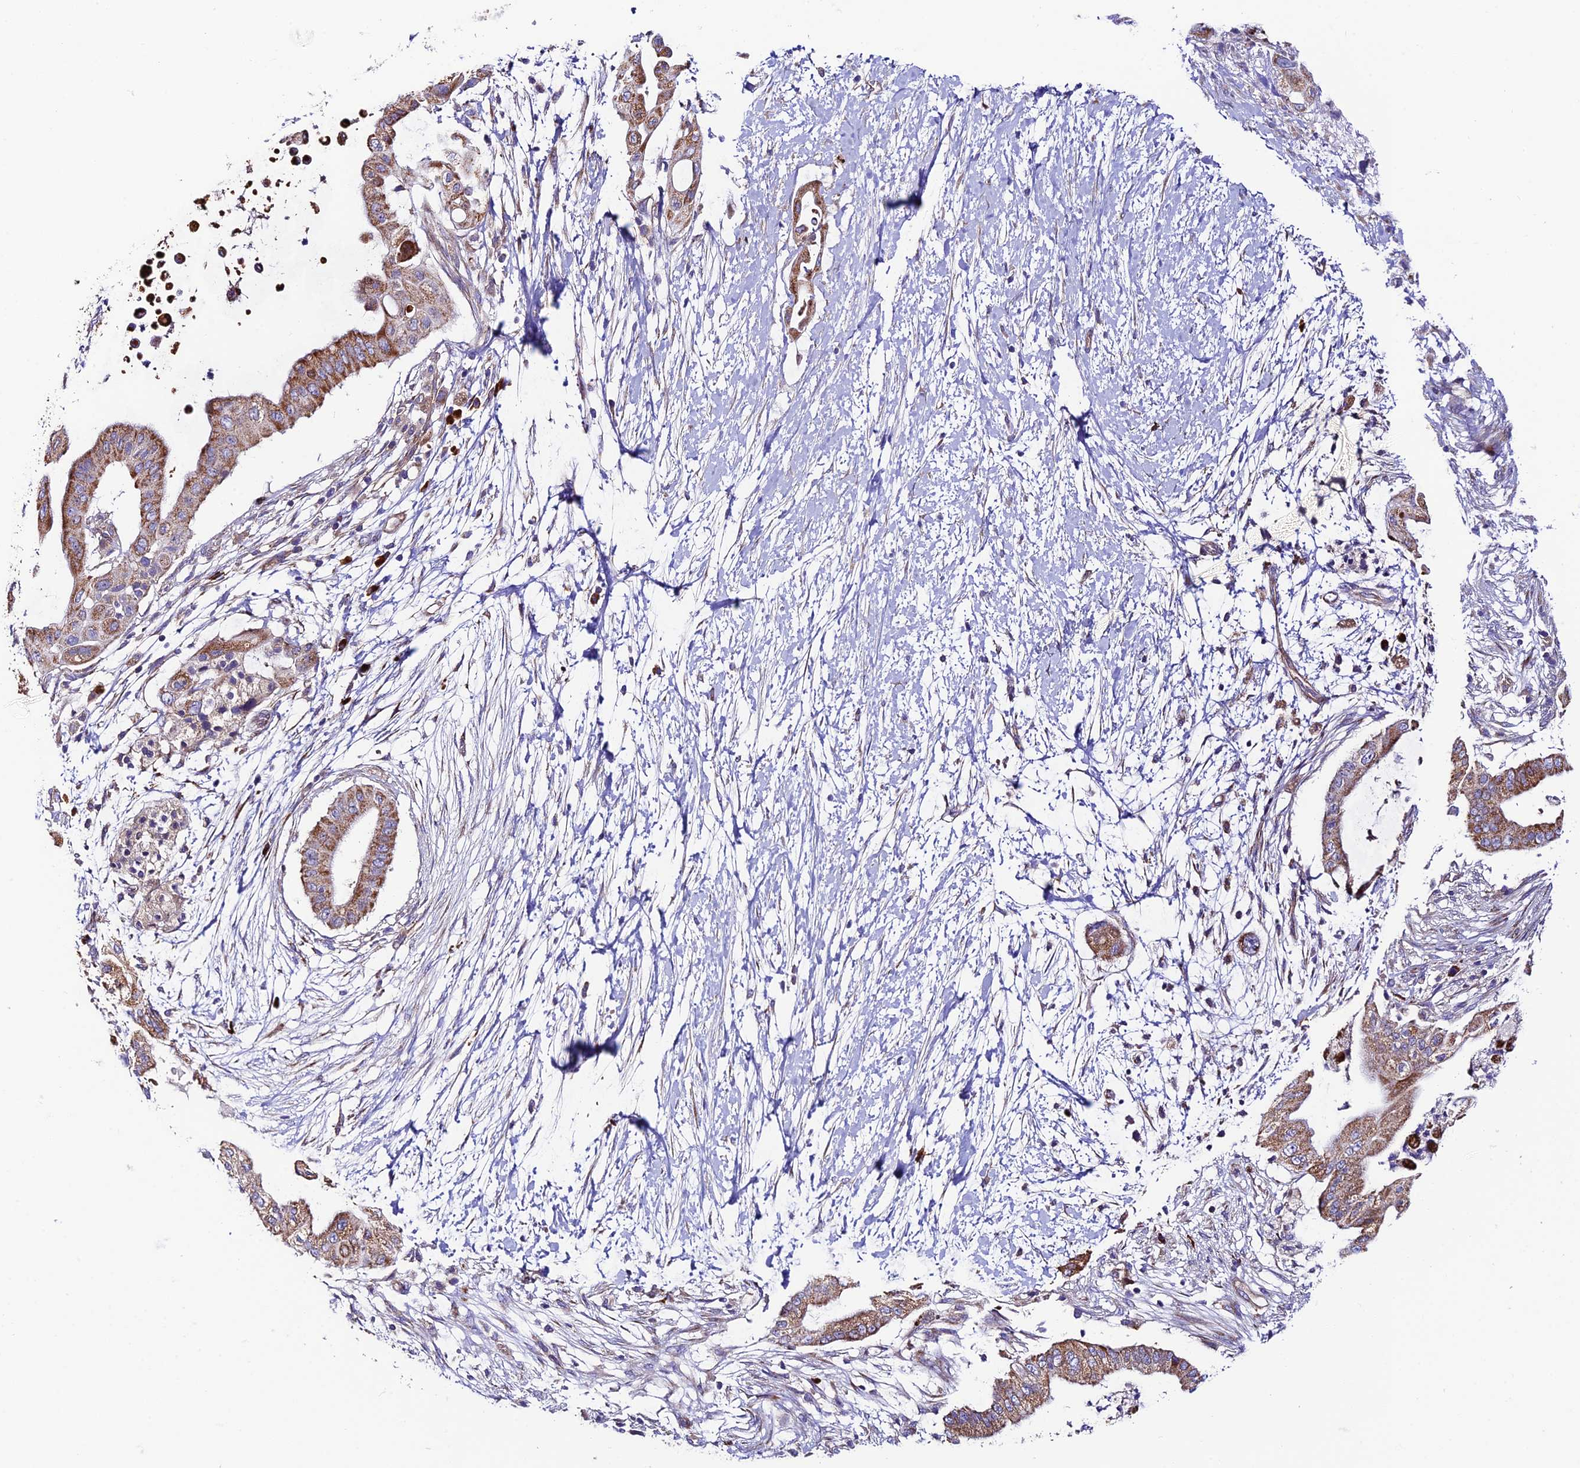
{"staining": {"intensity": "moderate", "quantity": ">75%", "location": "cytoplasmic/membranous"}, "tissue": "pancreatic cancer", "cell_type": "Tumor cells", "image_type": "cancer", "snomed": [{"axis": "morphology", "description": "Adenocarcinoma, NOS"}, {"axis": "topography", "description": "Pancreas"}], "caption": "Immunohistochemistry (IHC) (DAB) staining of pancreatic cancer (adenocarcinoma) exhibits moderate cytoplasmic/membranous protein expression in approximately >75% of tumor cells. (DAB (3,3'-diaminobenzidine) IHC, brown staining for protein, blue staining for nuclei).", "gene": "VPS13C", "patient": {"sex": "male", "age": 68}}